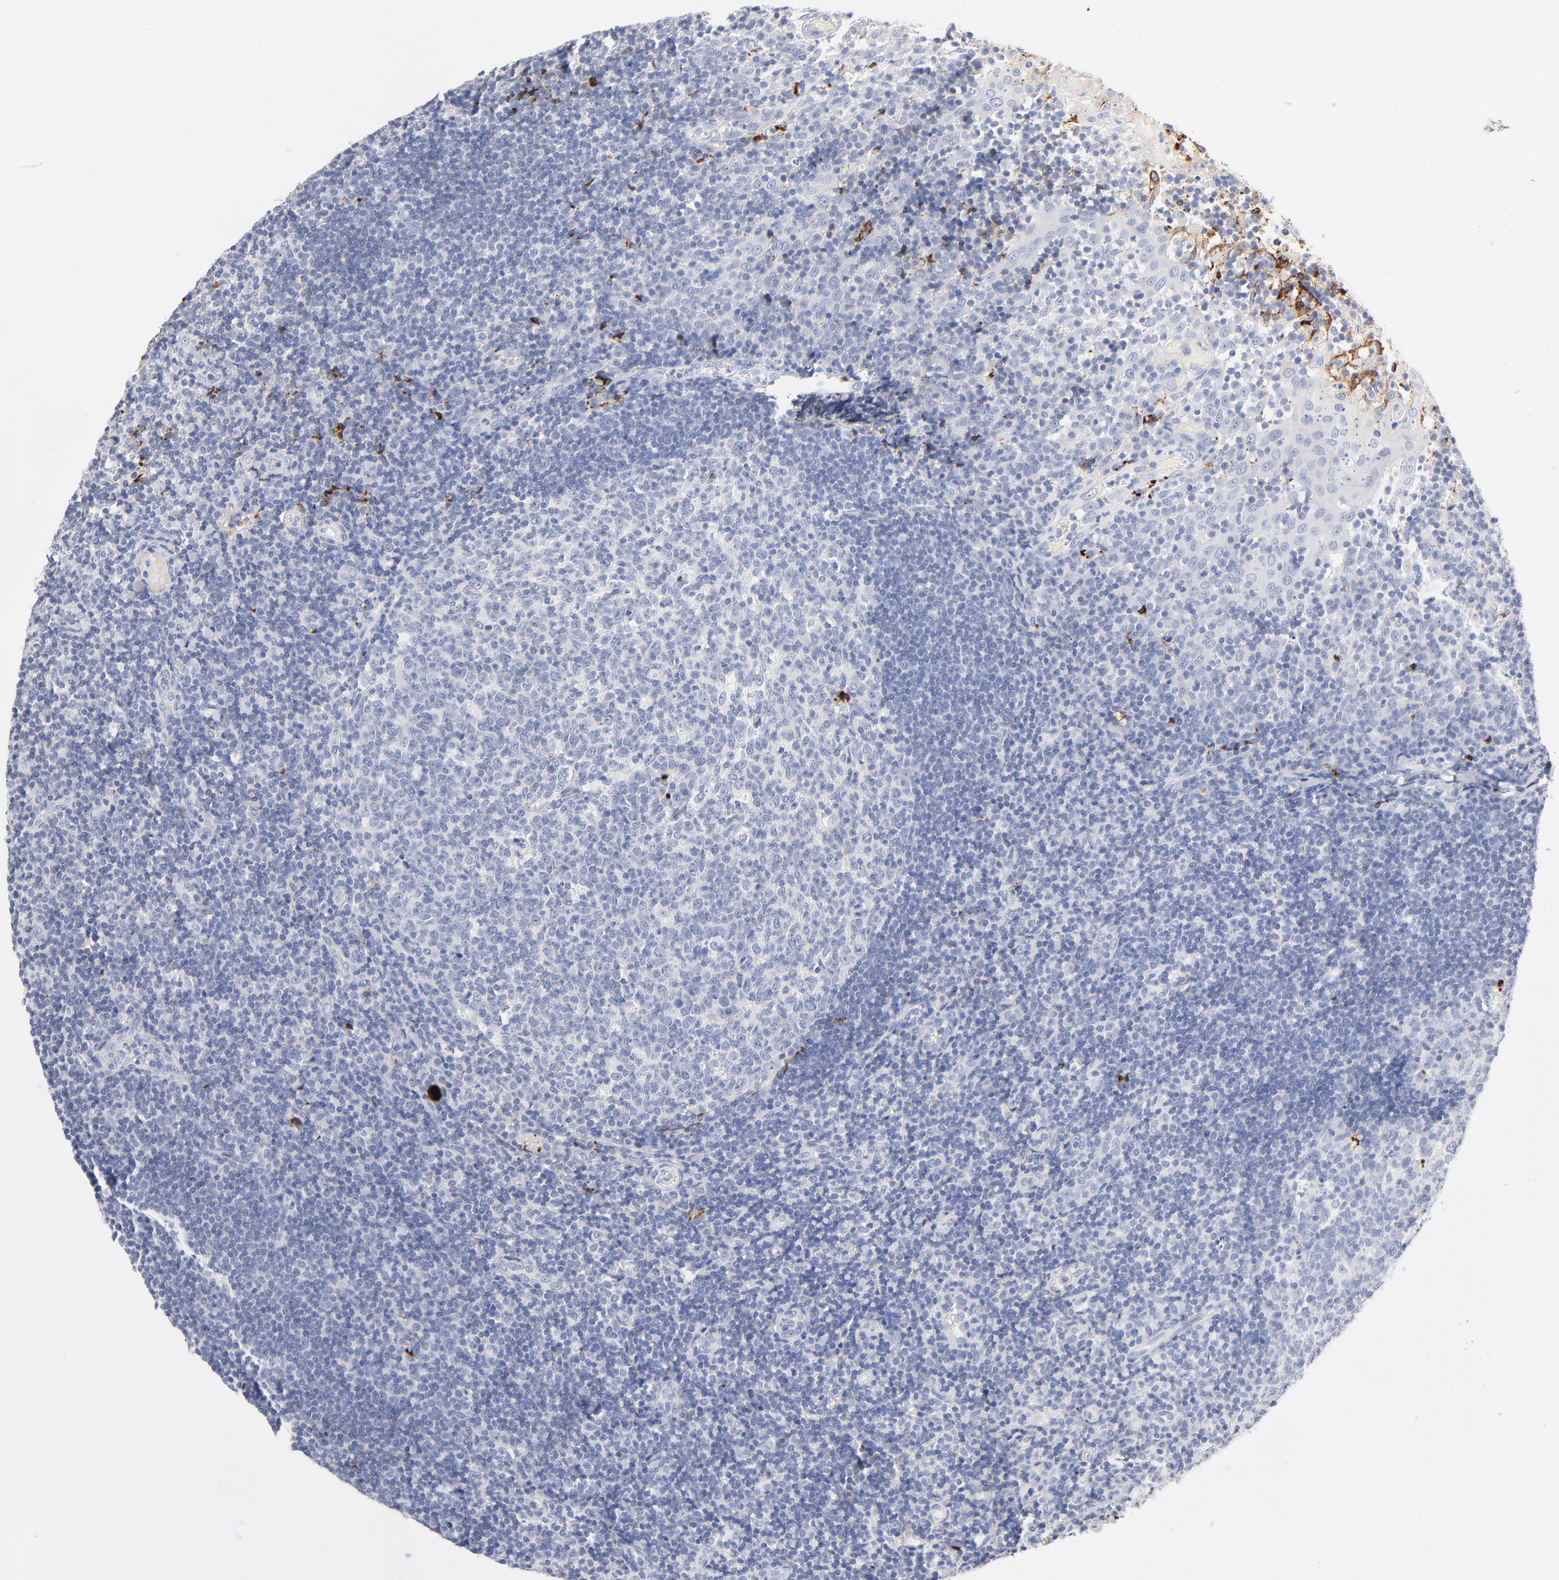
{"staining": {"intensity": "negative", "quantity": "none", "location": "none"}, "tissue": "tonsil", "cell_type": "Germinal center cells", "image_type": "normal", "snomed": [{"axis": "morphology", "description": "Normal tissue, NOS"}, {"axis": "topography", "description": "Tonsil"}], "caption": "IHC of benign tonsil displays no expression in germinal center cells.", "gene": "APOH", "patient": {"sex": "female", "age": 40}}